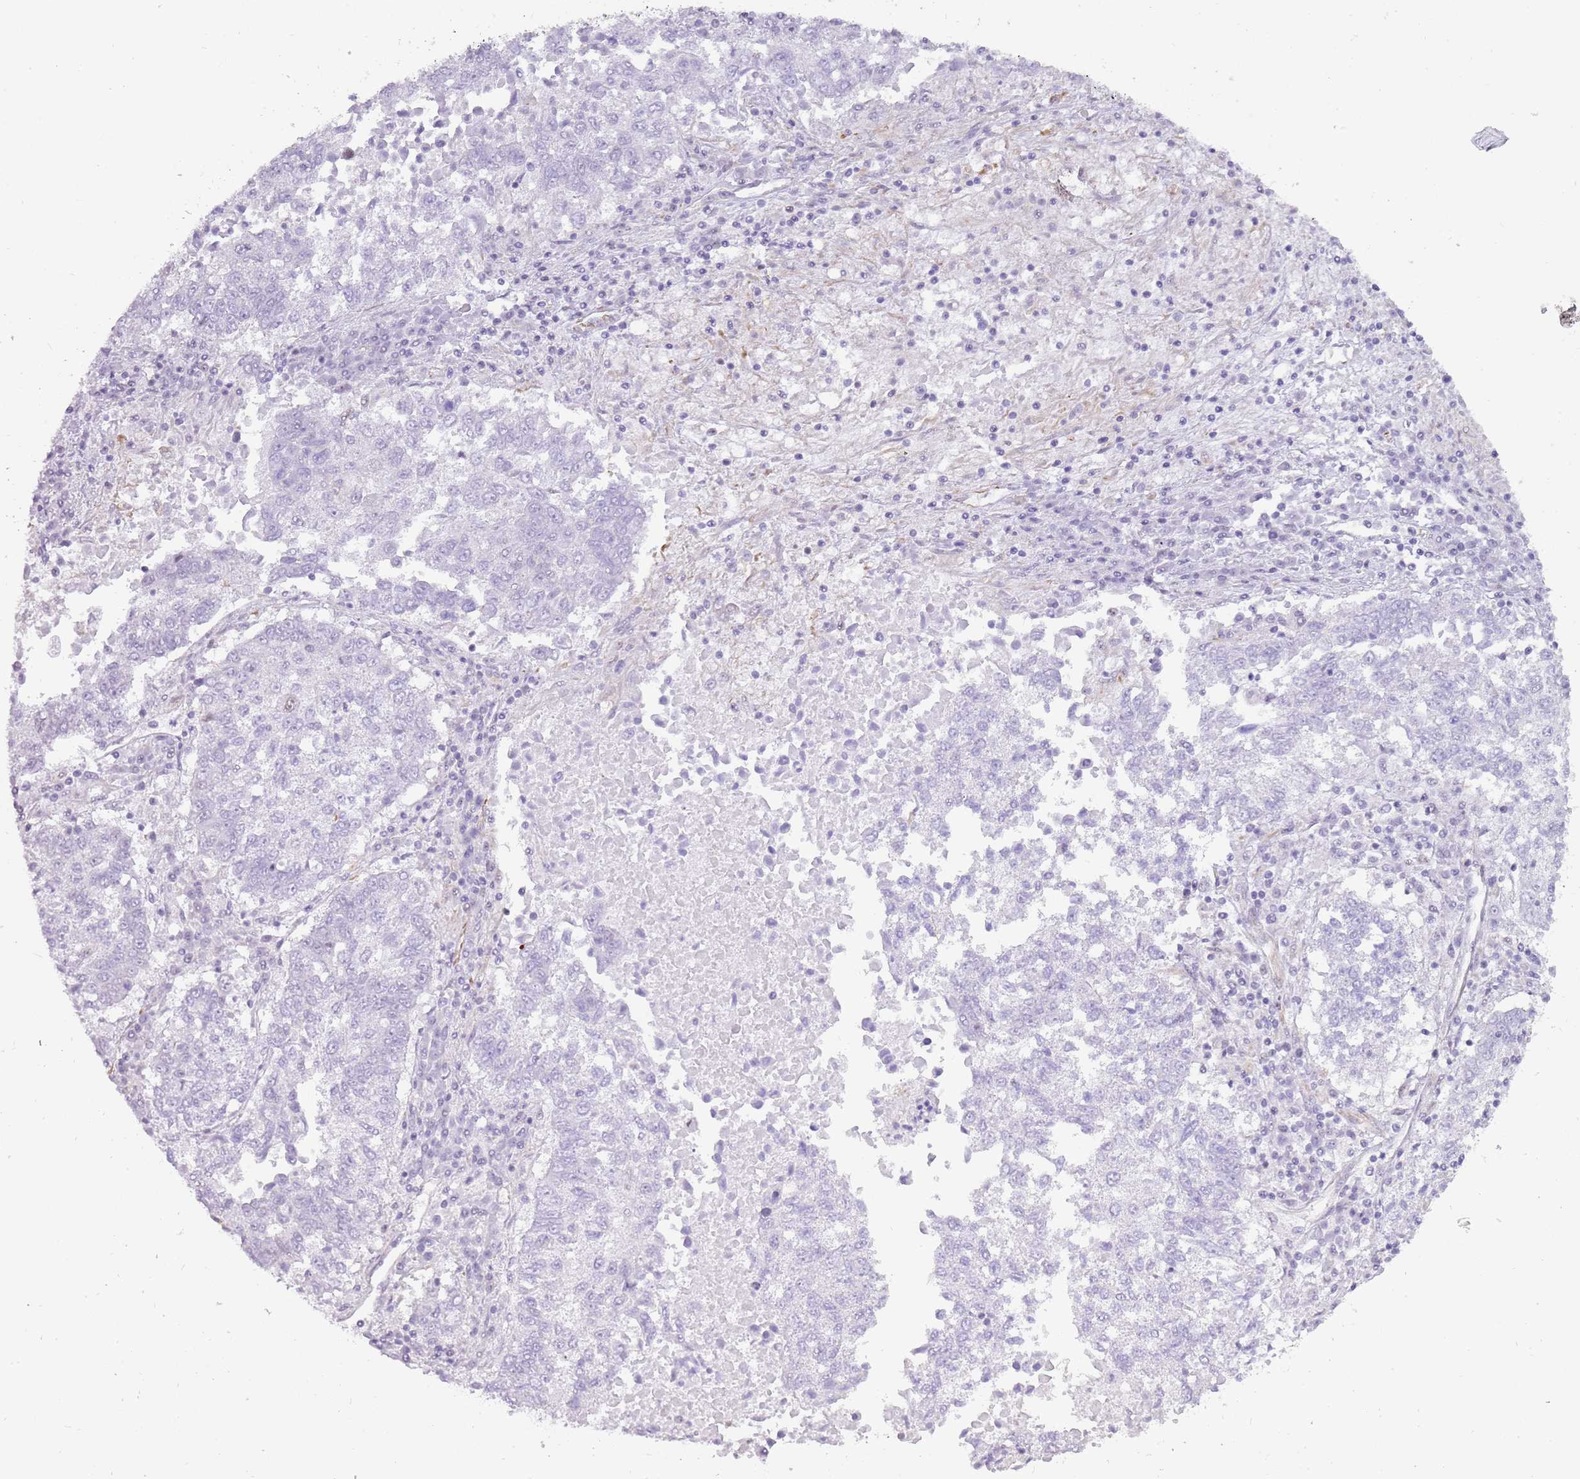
{"staining": {"intensity": "negative", "quantity": "none", "location": "none"}, "tissue": "lung cancer", "cell_type": "Tumor cells", "image_type": "cancer", "snomed": [{"axis": "morphology", "description": "Squamous cell carcinoma, NOS"}, {"axis": "topography", "description": "Lung"}], "caption": "A high-resolution photomicrograph shows immunohistochemistry (IHC) staining of lung squamous cell carcinoma, which shows no significant staining in tumor cells.", "gene": "NBPF3", "patient": {"sex": "male", "age": 73}}